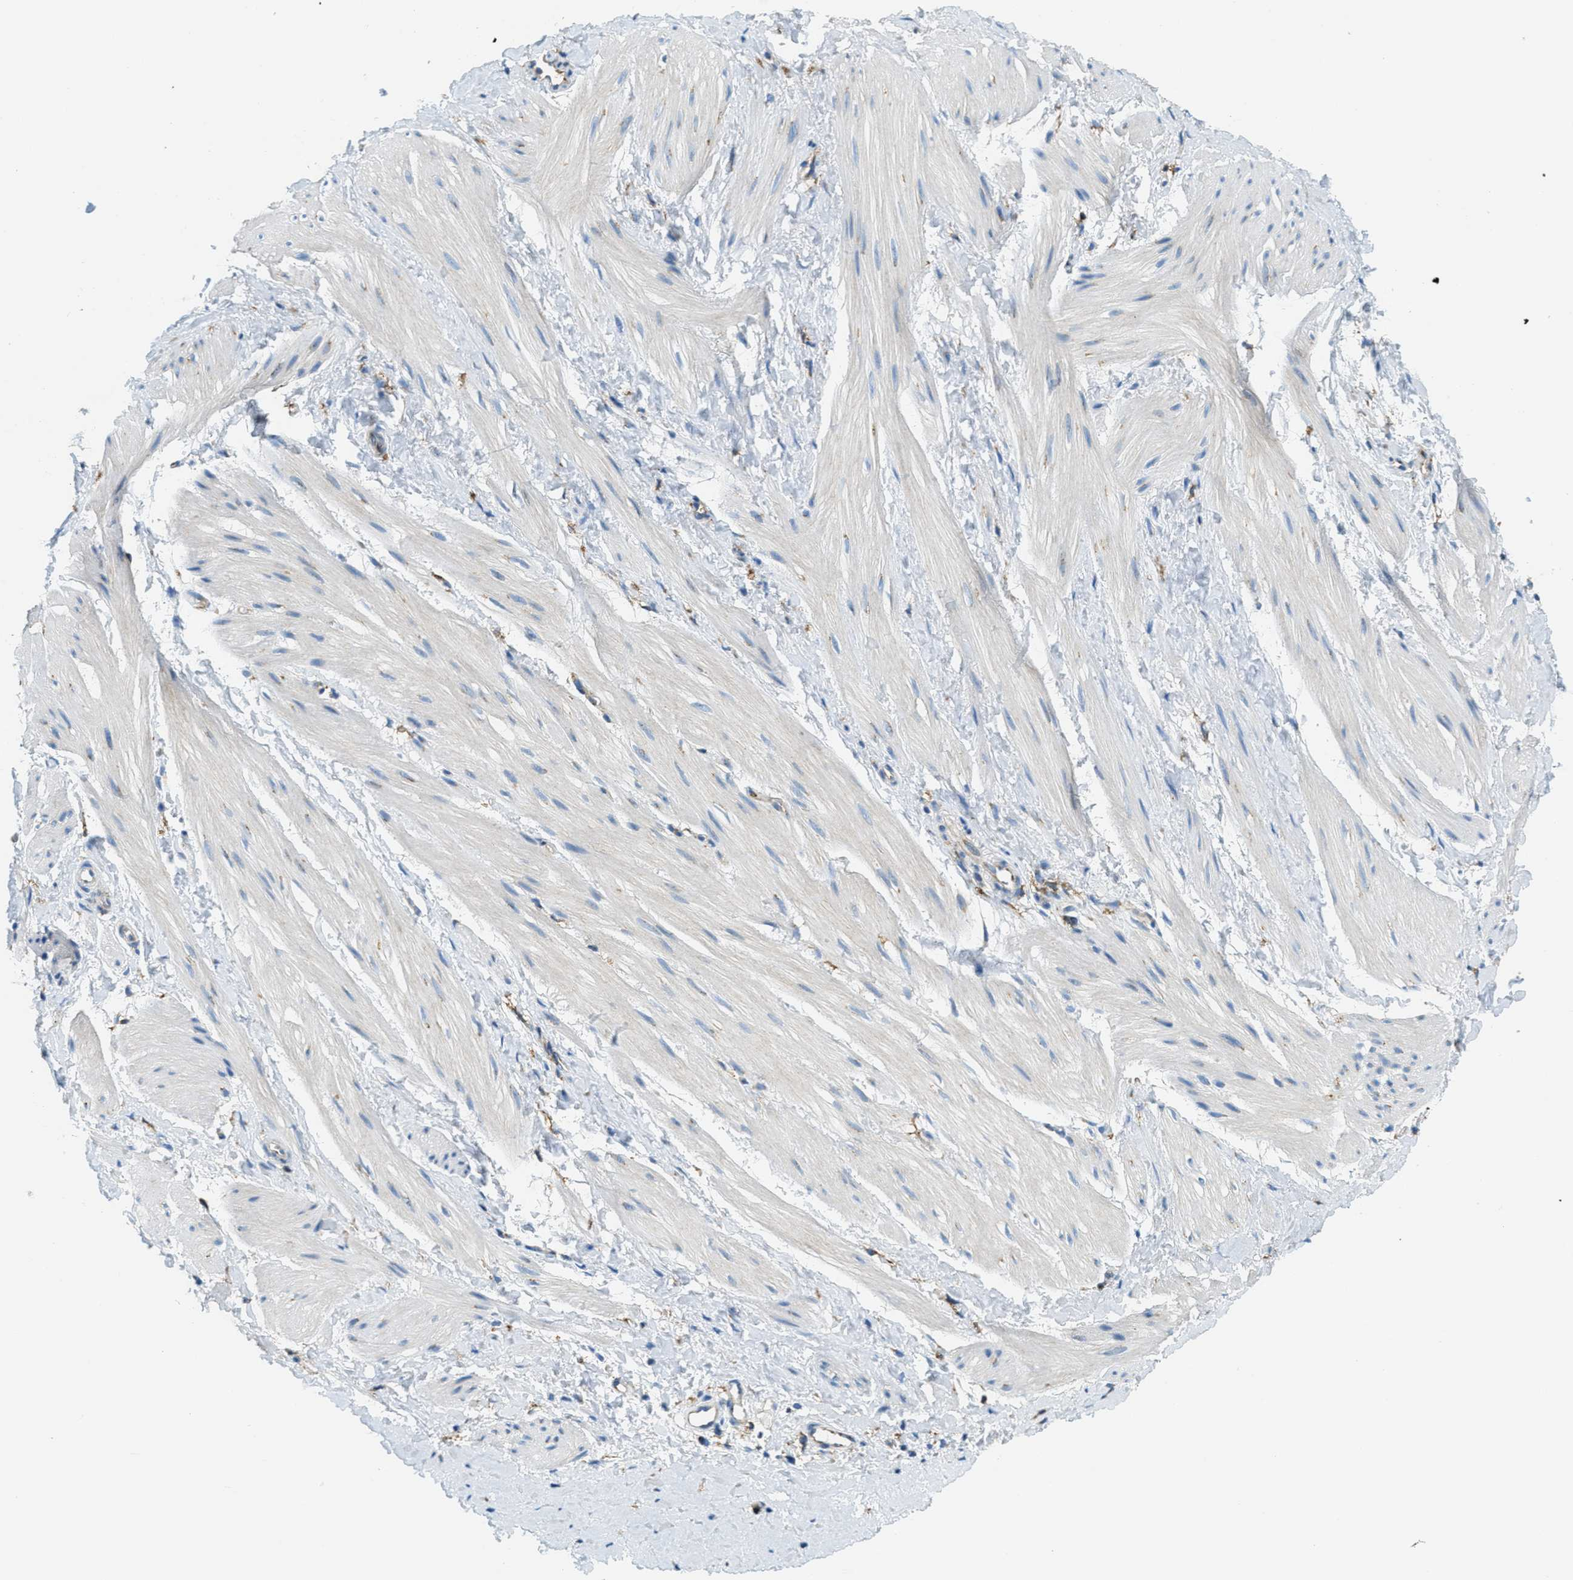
{"staining": {"intensity": "negative", "quantity": "none", "location": "none"}, "tissue": "smooth muscle", "cell_type": "Smooth muscle cells", "image_type": "normal", "snomed": [{"axis": "morphology", "description": "Normal tissue, NOS"}, {"axis": "topography", "description": "Smooth muscle"}], "caption": "High power microscopy image of an immunohistochemistry (IHC) photomicrograph of unremarkable smooth muscle, revealing no significant positivity in smooth muscle cells.", "gene": "AP2B1", "patient": {"sex": "male", "age": 16}}